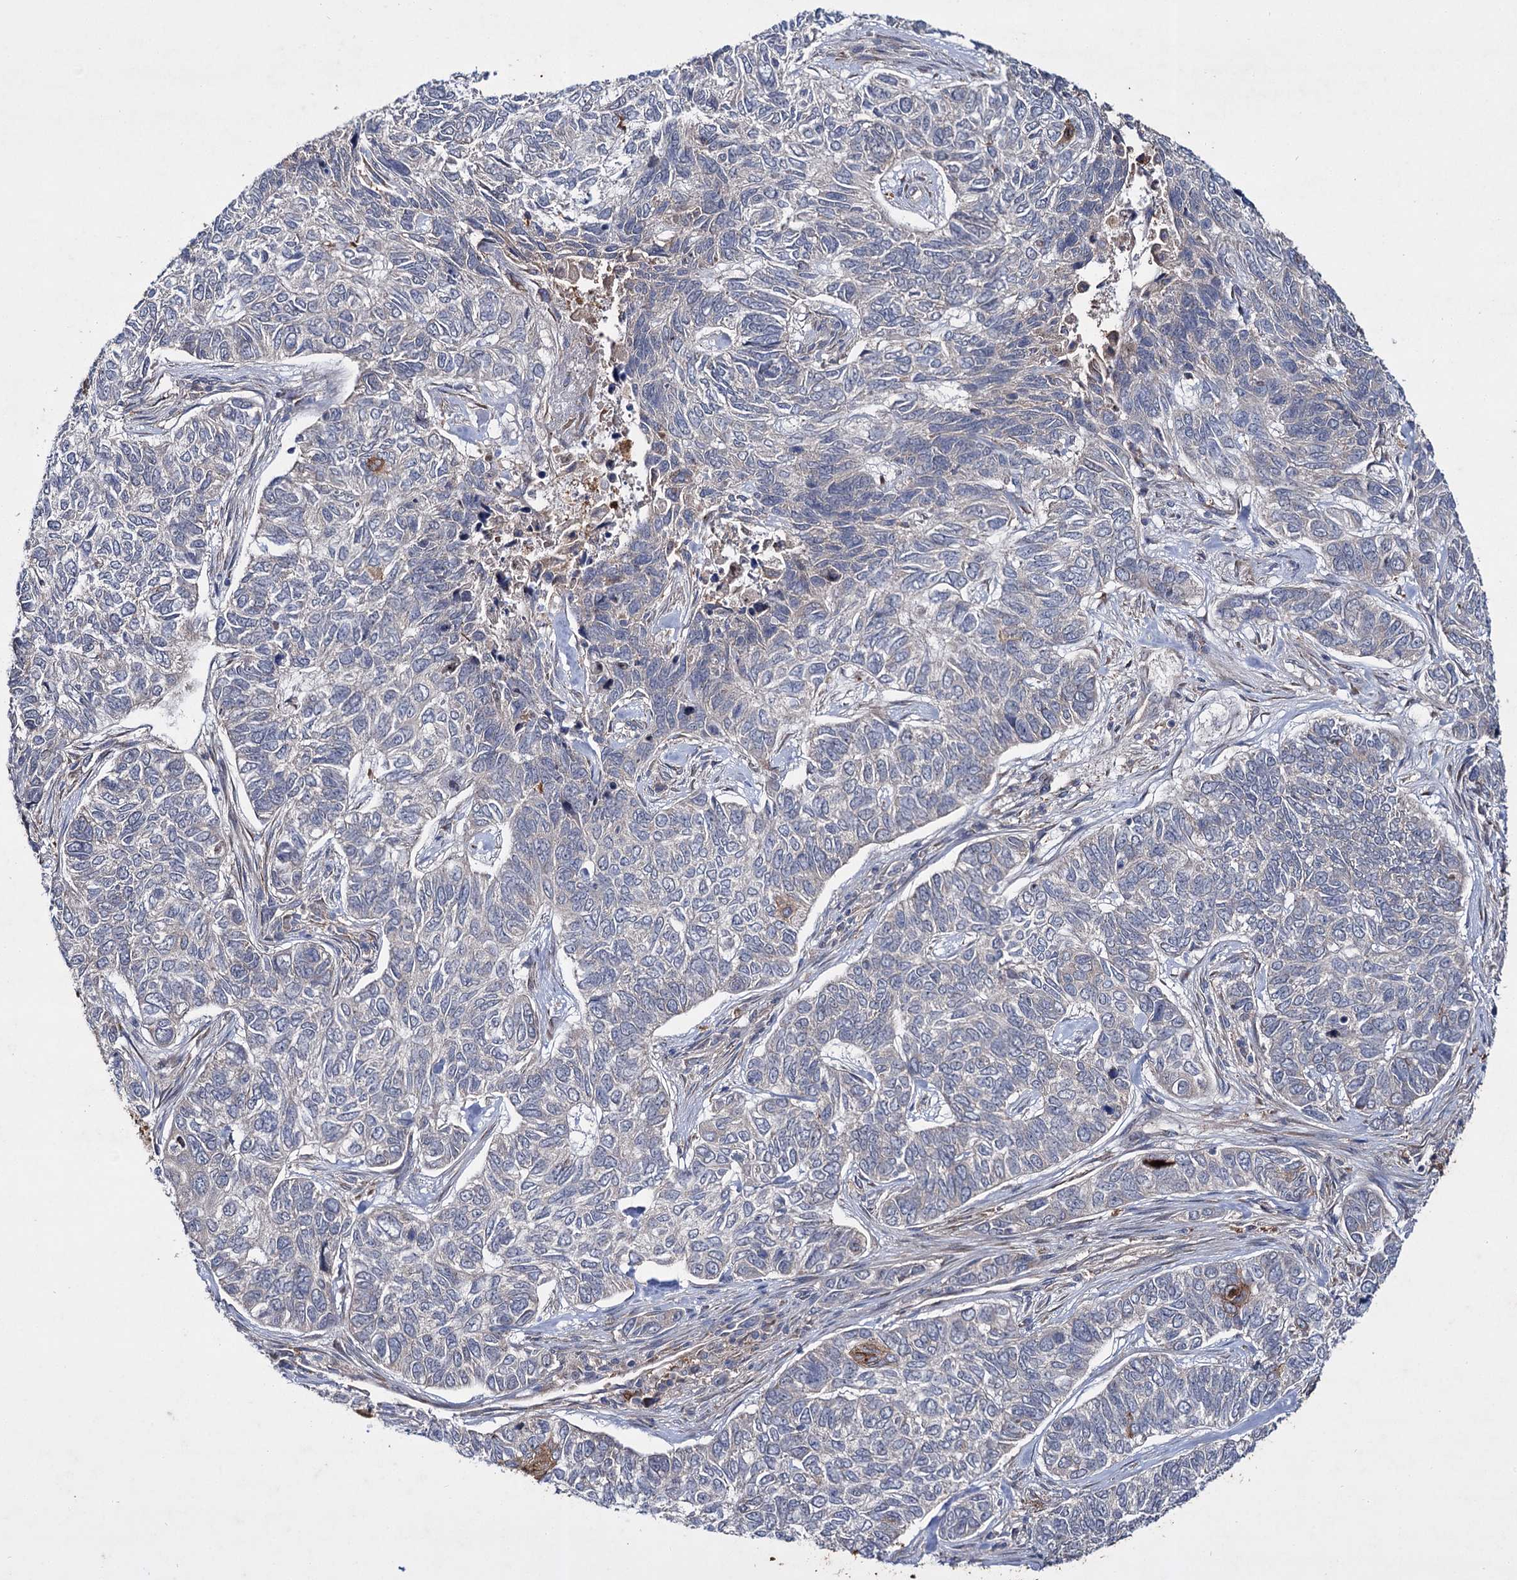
{"staining": {"intensity": "negative", "quantity": "none", "location": "none"}, "tissue": "skin cancer", "cell_type": "Tumor cells", "image_type": "cancer", "snomed": [{"axis": "morphology", "description": "Basal cell carcinoma"}, {"axis": "topography", "description": "Skin"}], "caption": "High power microscopy histopathology image of an IHC histopathology image of skin cancer (basal cell carcinoma), revealing no significant staining in tumor cells.", "gene": "PTPN3", "patient": {"sex": "female", "age": 65}}